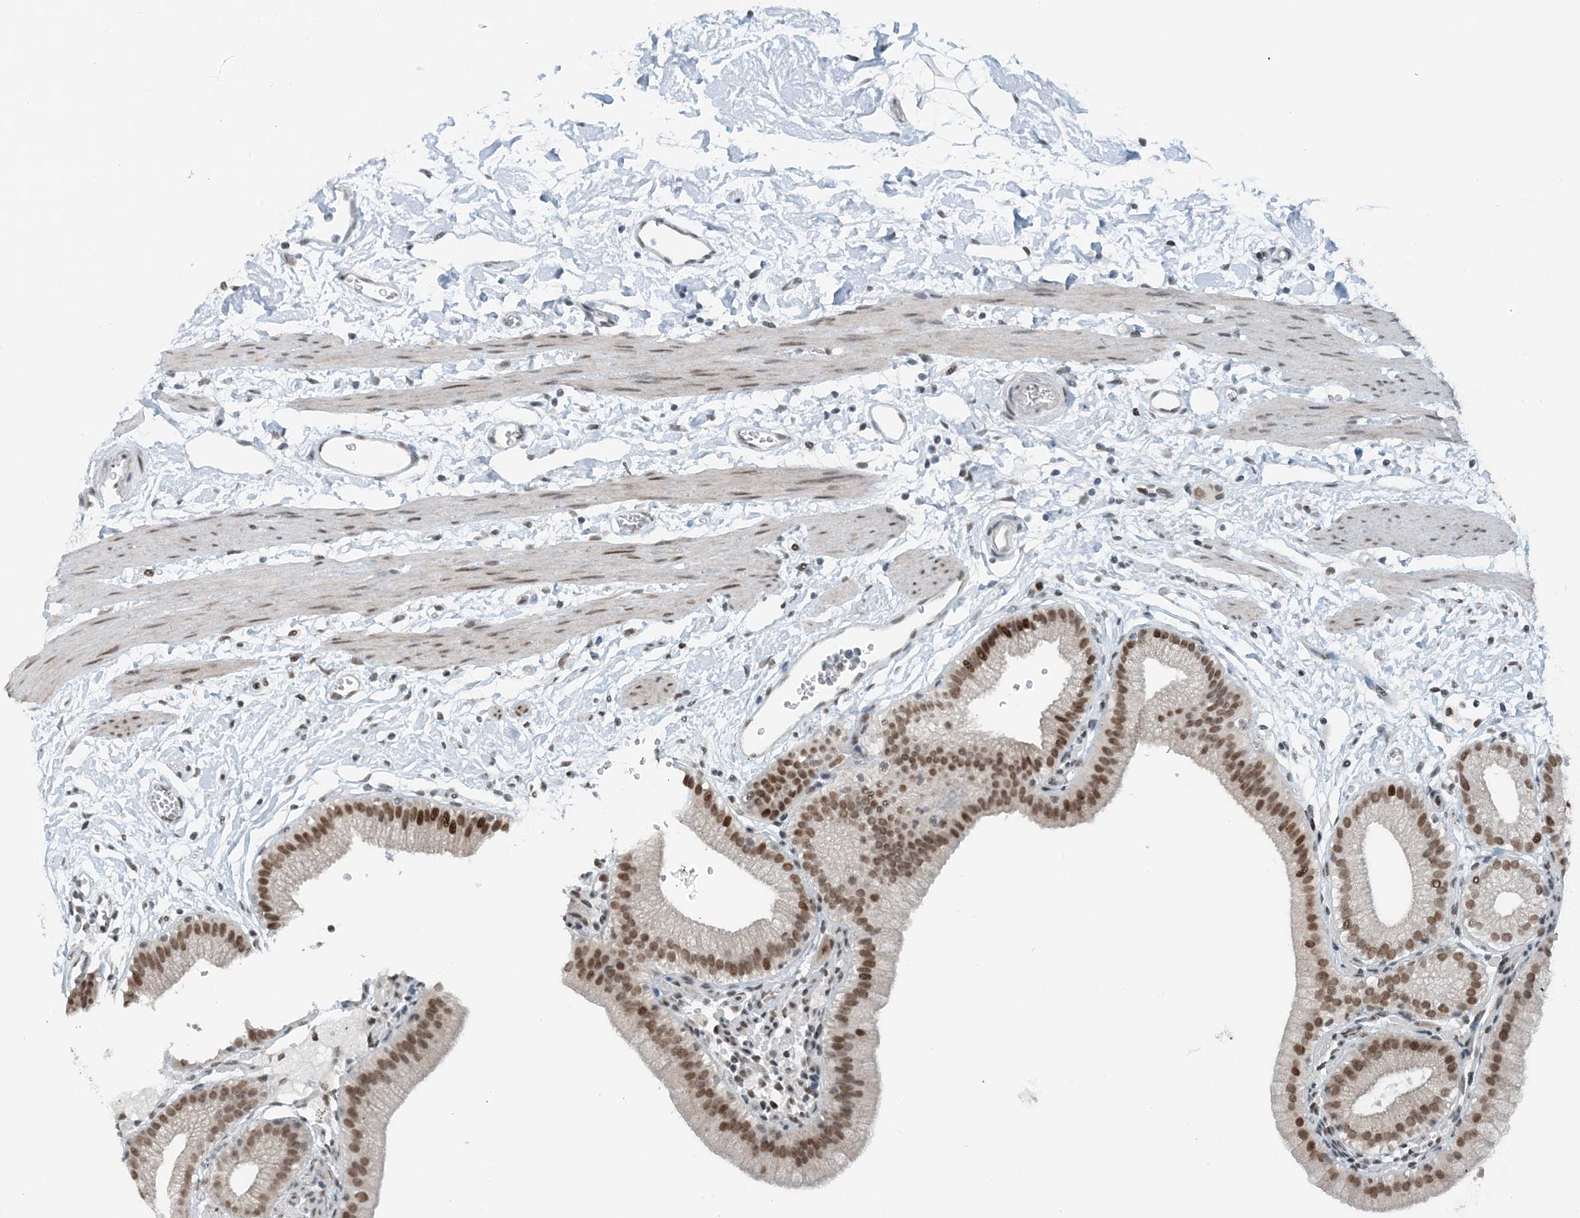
{"staining": {"intensity": "moderate", "quantity": ">75%", "location": "nuclear"}, "tissue": "gallbladder", "cell_type": "Glandular cells", "image_type": "normal", "snomed": [{"axis": "morphology", "description": "Normal tissue, NOS"}, {"axis": "topography", "description": "Gallbladder"}], "caption": "Glandular cells exhibit medium levels of moderate nuclear positivity in approximately >75% of cells in benign human gallbladder.", "gene": "ZNF500", "patient": {"sex": "male", "age": 55}}